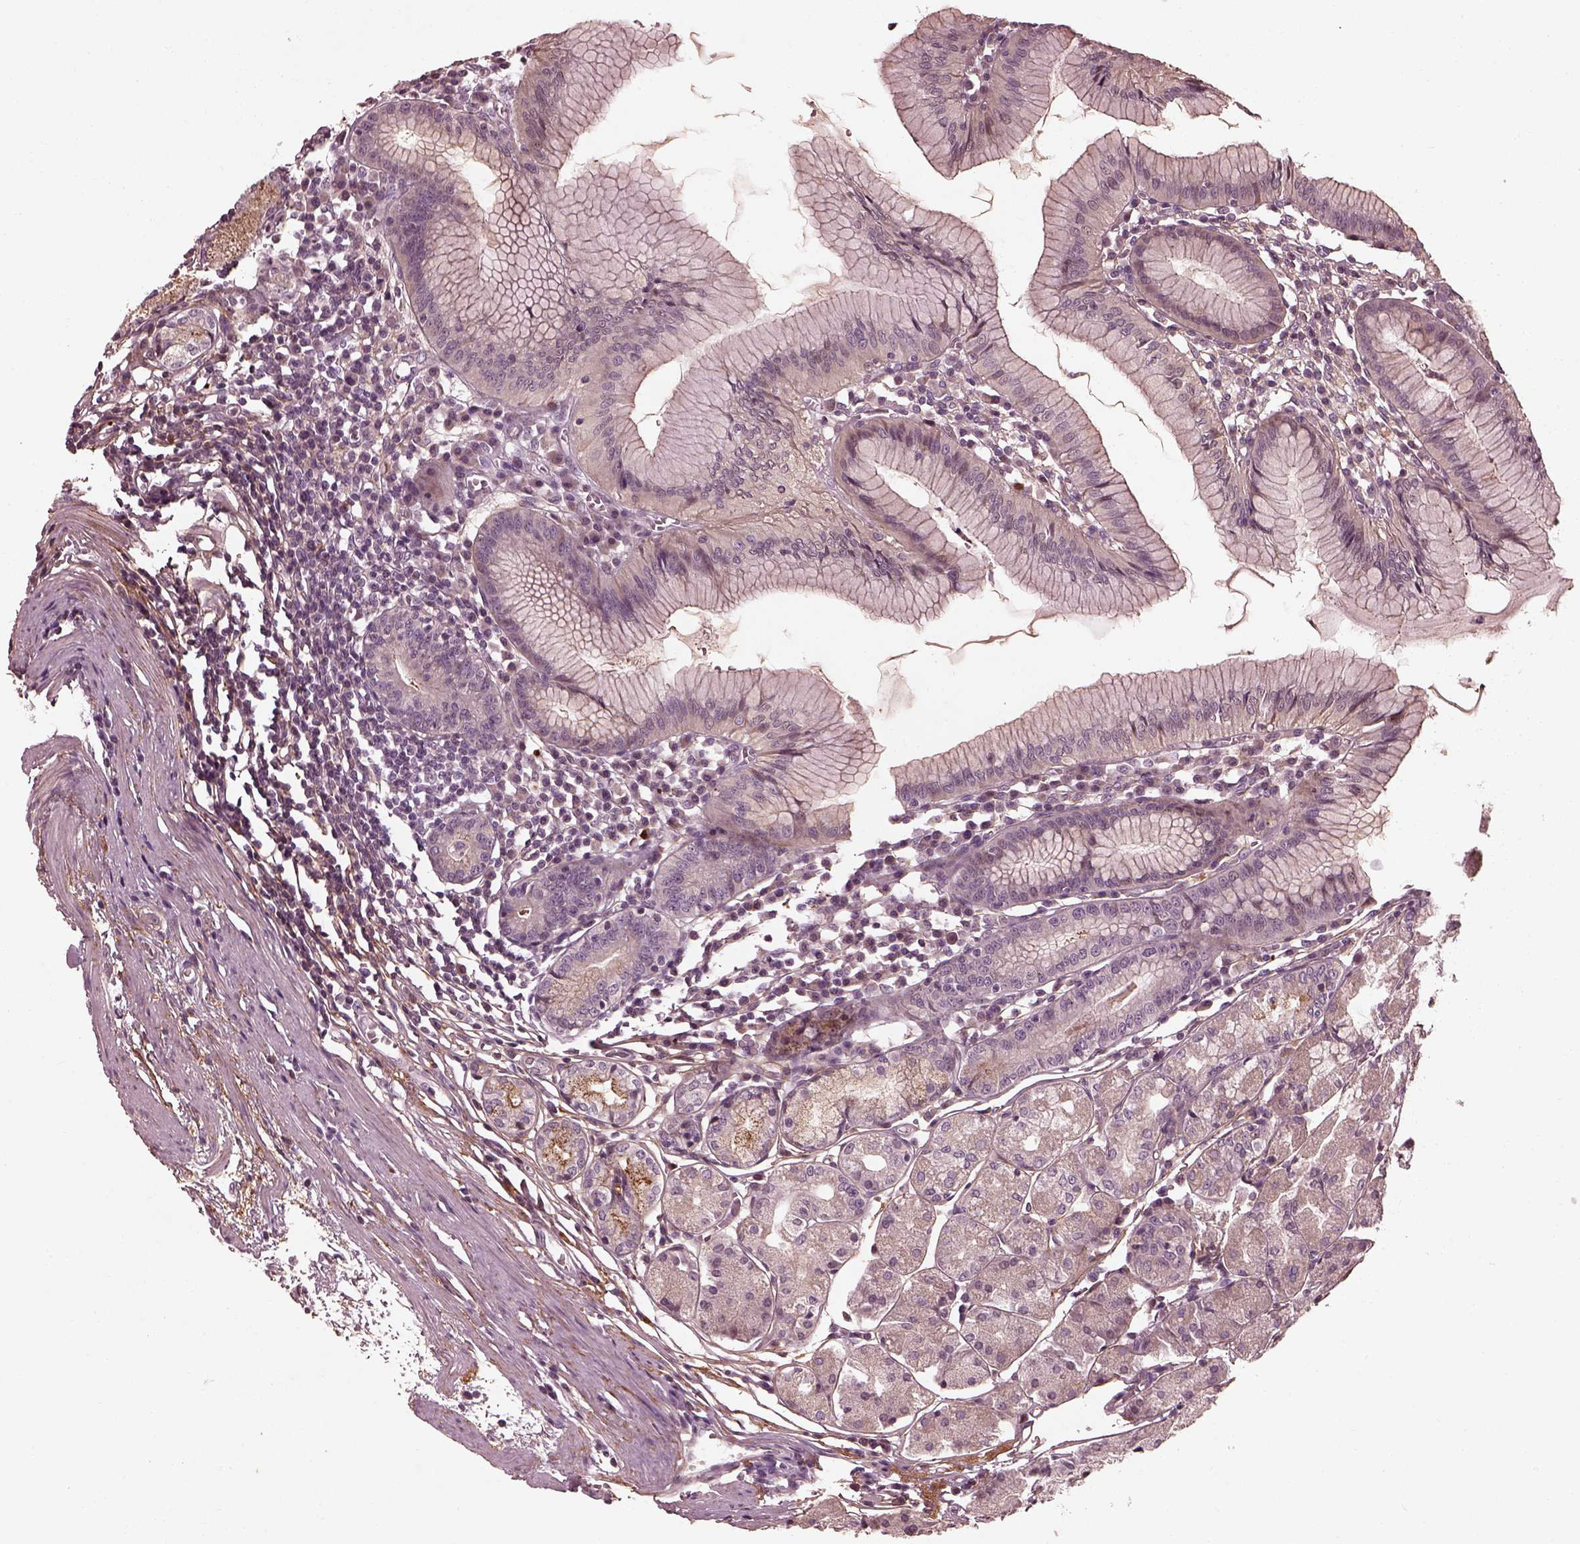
{"staining": {"intensity": "weak", "quantity": "<25%", "location": "cytoplasmic/membranous"}, "tissue": "stomach", "cell_type": "Glandular cells", "image_type": "normal", "snomed": [{"axis": "morphology", "description": "Normal tissue, NOS"}, {"axis": "topography", "description": "Stomach"}], "caption": "Glandular cells show no significant positivity in benign stomach. (Immunohistochemistry, brightfield microscopy, high magnification).", "gene": "EFEMP1", "patient": {"sex": "male", "age": 55}}